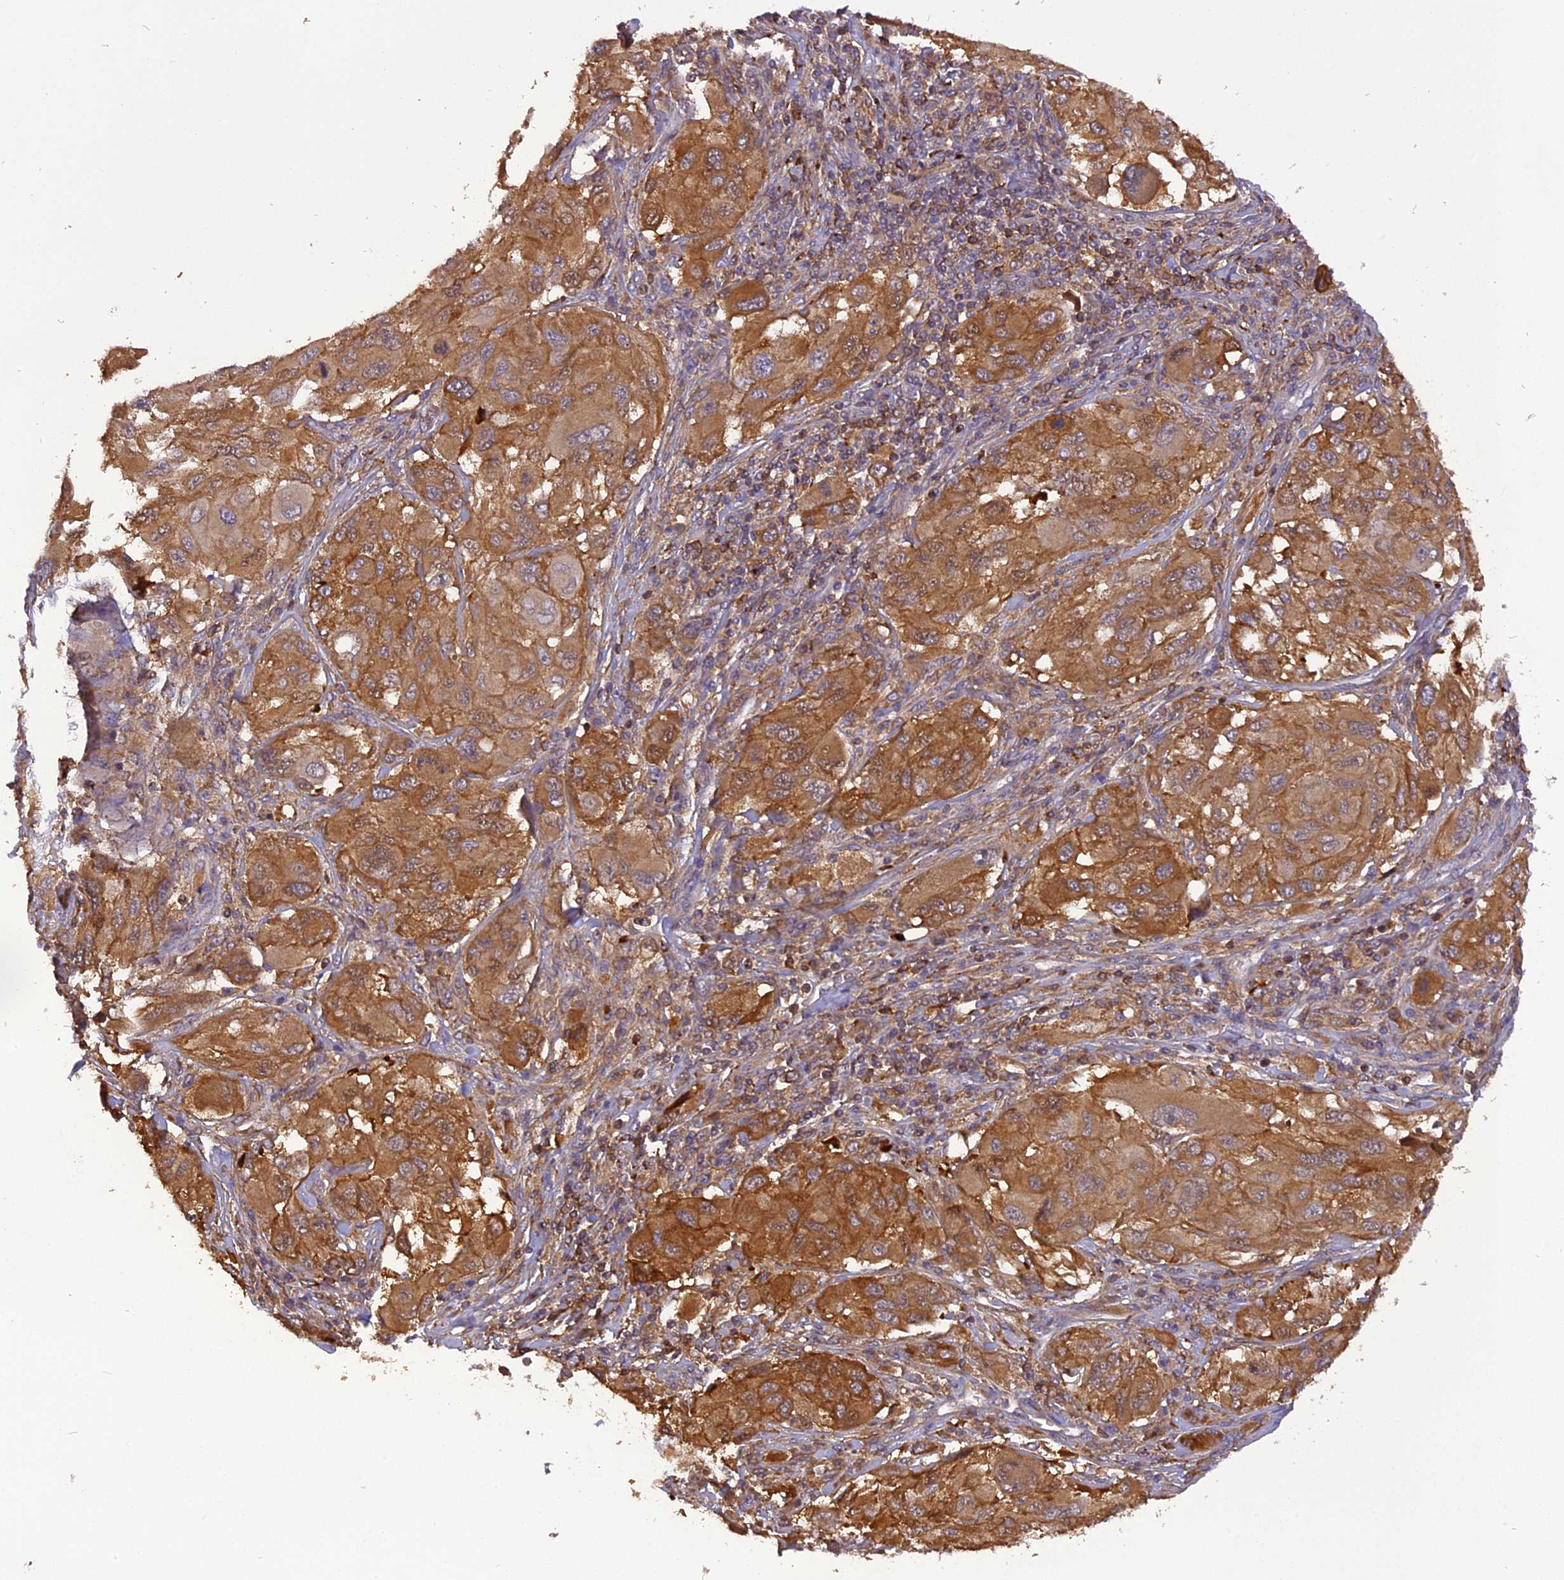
{"staining": {"intensity": "moderate", "quantity": ">75%", "location": "cytoplasmic/membranous"}, "tissue": "melanoma", "cell_type": "Tumor cells", "image_type": "cancer", "snomed": [{"axis": "morphology", "description": "Malignant melanoma, NOS"}, {"axis": "topography", "description": "Skin"}], "caption": "Moderate cytoplasmic/membranous staining is seen in approximately >75% of tumor cells in melanoma.", "gene": "STOML1", "patient": {"sex": "female", "age": 91}}